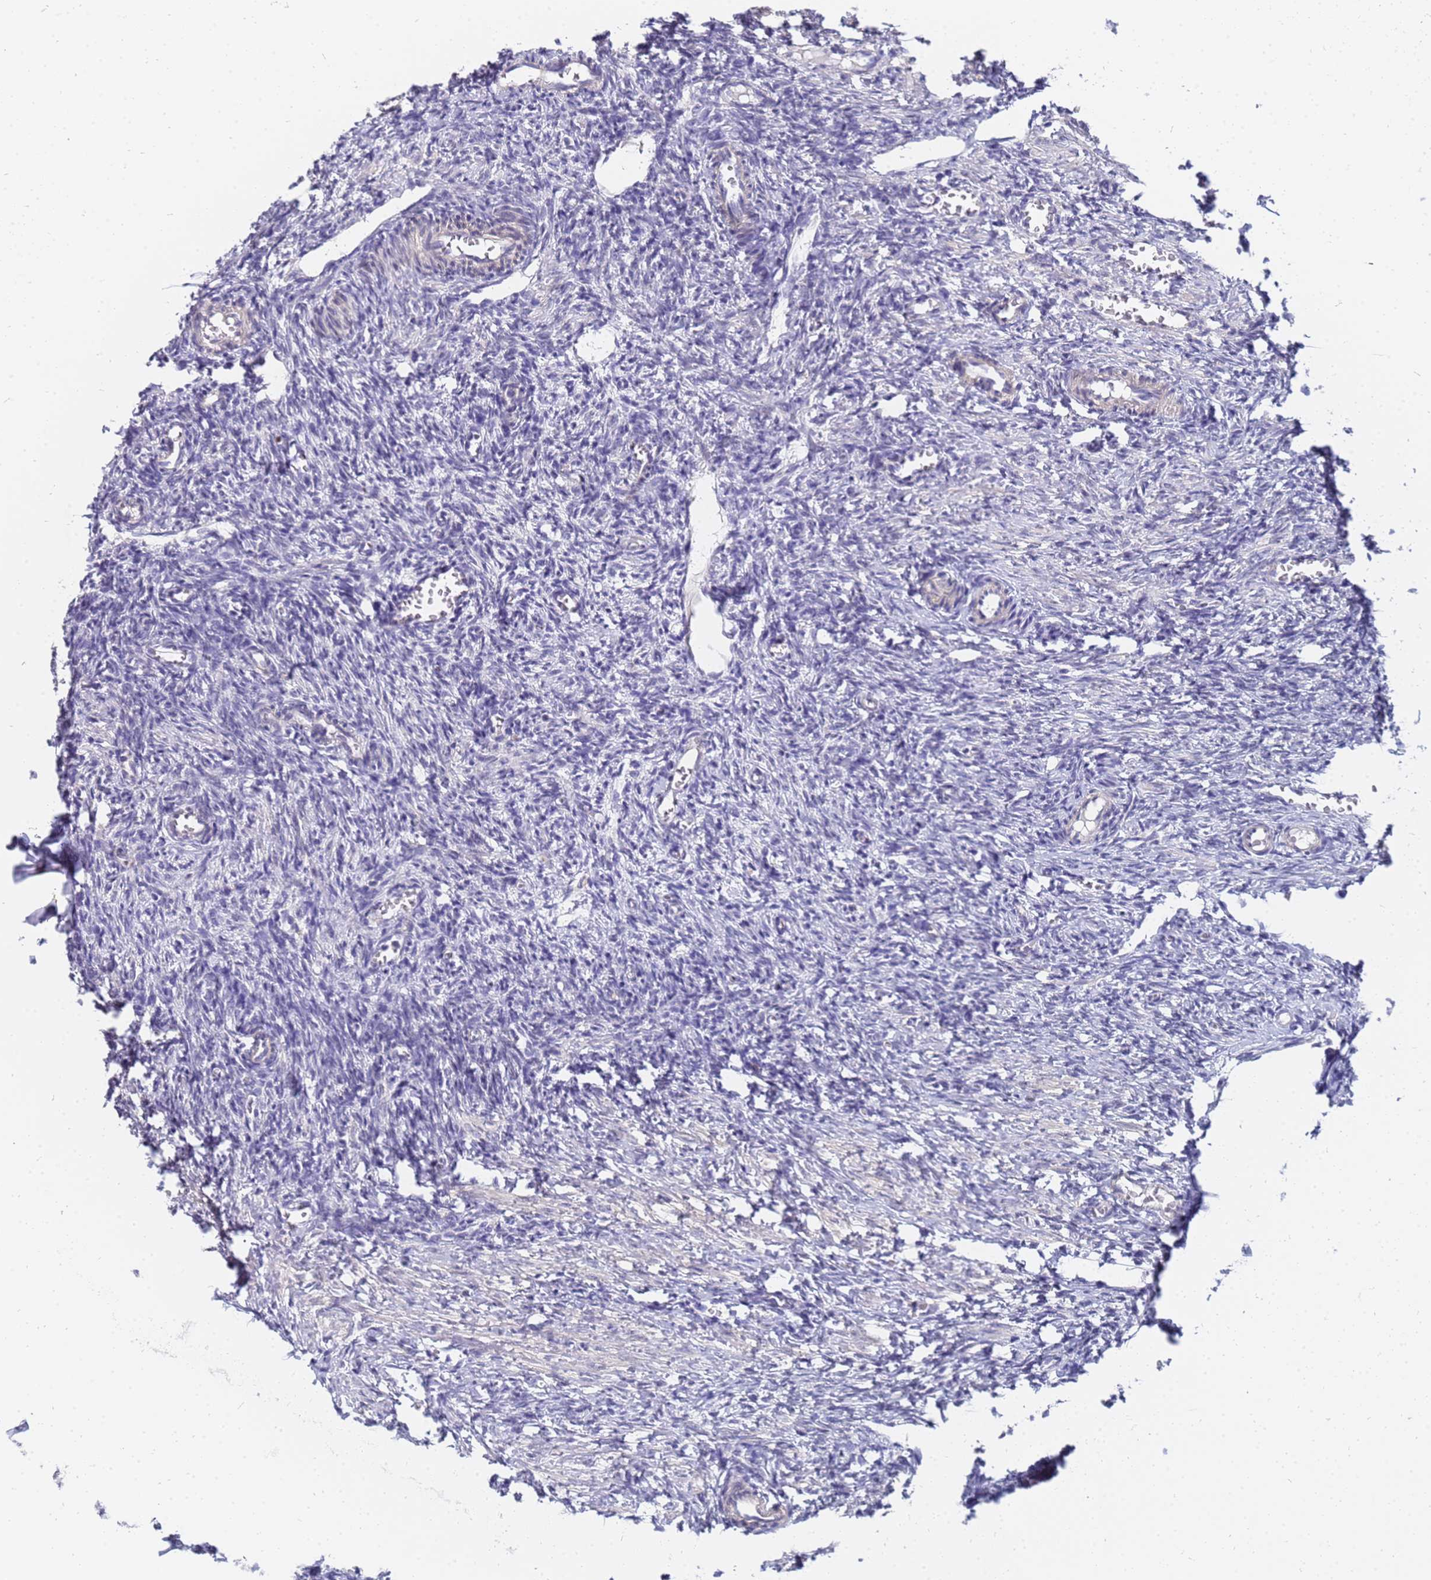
{"staining": {"intensity": "negative", "quantity": "none", "location": "none"}, "tissue": "ovary", "cell_type": "Follicle cells", "image_type": "normal", "snomed": [{"axis": "morphology", "description": "Normal tissue, NOS"}, {"axis": "topography", "description": "Ovary"}], "caption": "Ovary was stained to show a protein in brown. There is no significant expression in follicle cells.", "gene": "FAM166B", "patient": {"sex": "female", "age": 27}}